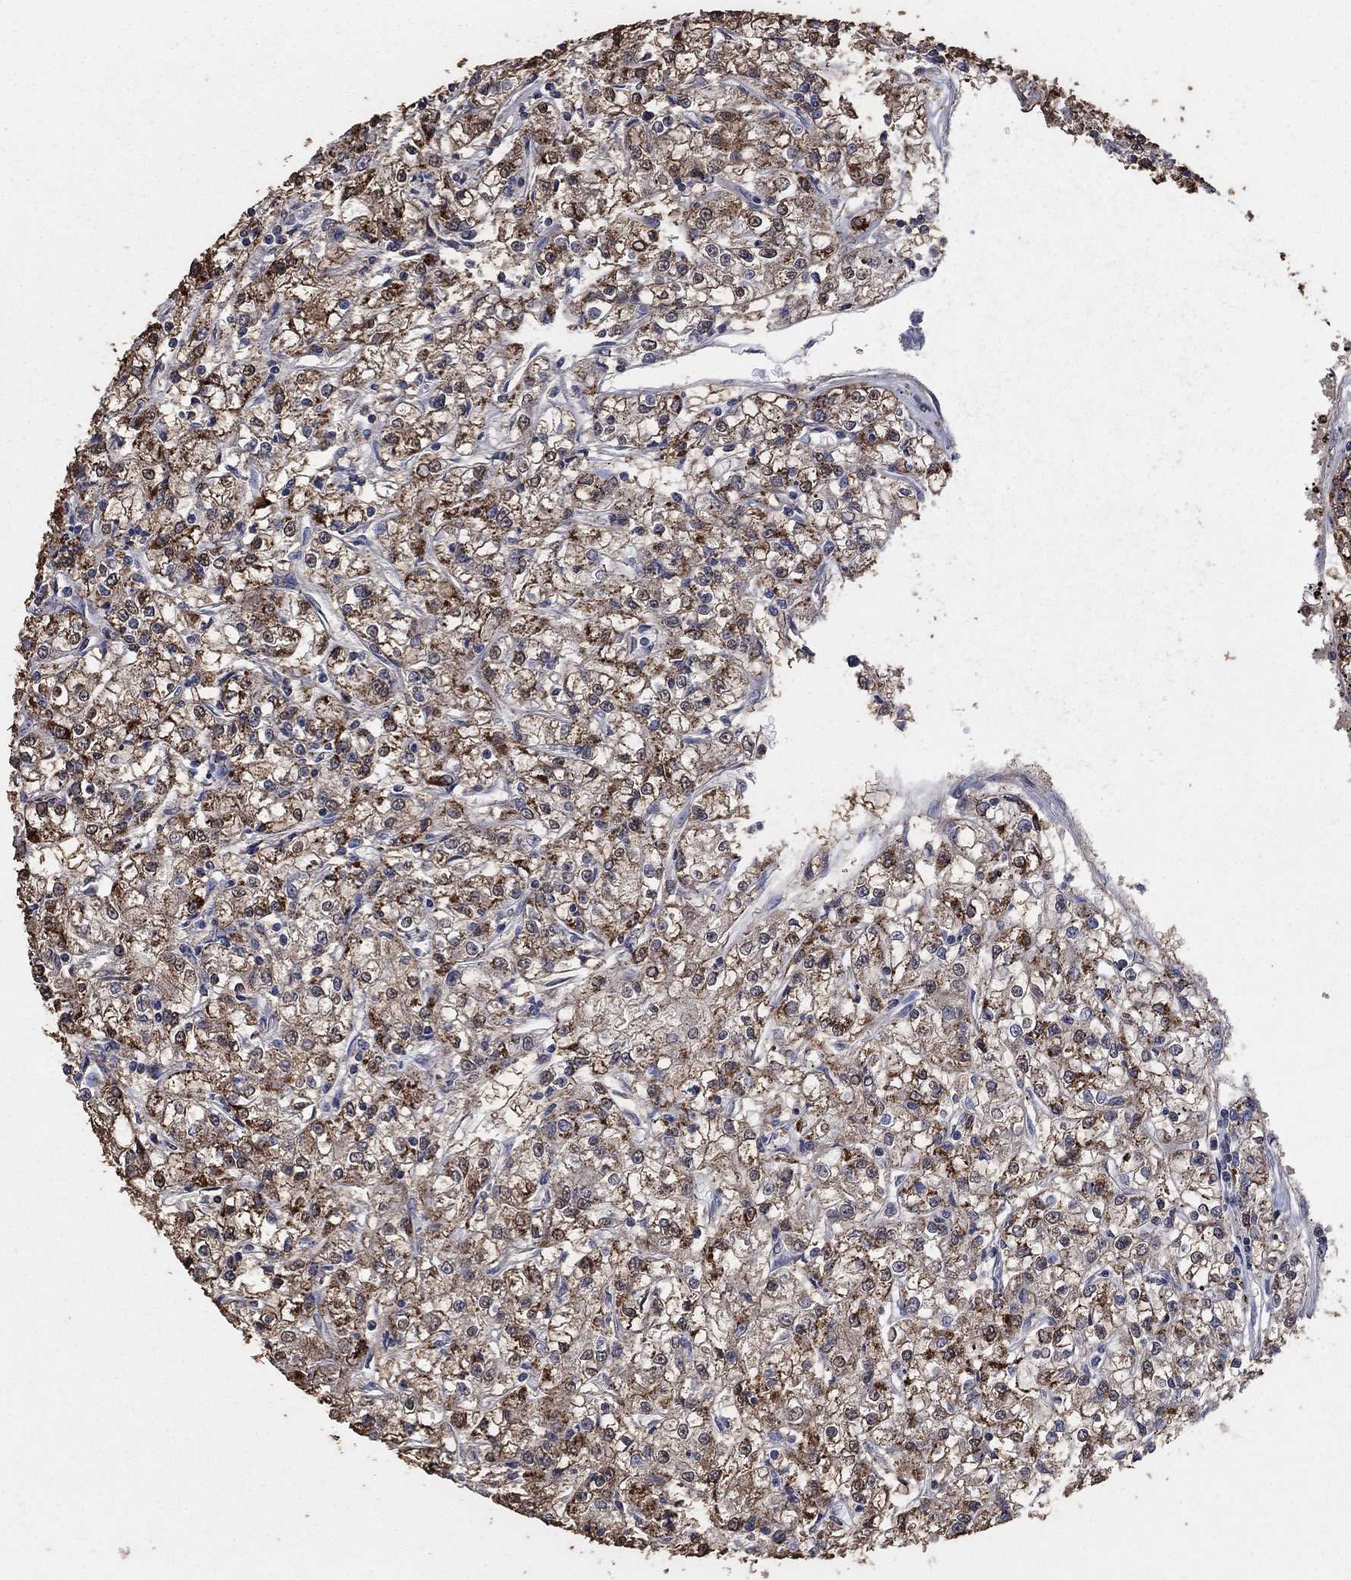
{"staining": {"intensity": "strong", "quantity": "25%-75%", "location": "cytoplasmic/membranous"}, "tissue": "renal cancer", "cell_type": "Tumor cells", "image_type": "cancer", "snomed": [{"axis": "morphology", "description": "Adenocarcinoma, NOS"}, {"axis": "topography", "description": "Kidney"}], "caption": "There is high levels of strong cytoplasmic/membranous expression in tumor cells of renal adenocarcinoma, as demonstrated by immunohistochemical staining (brown color).", "gene": "MRPS24", "patient": {"sex": "female", "age": 59}}